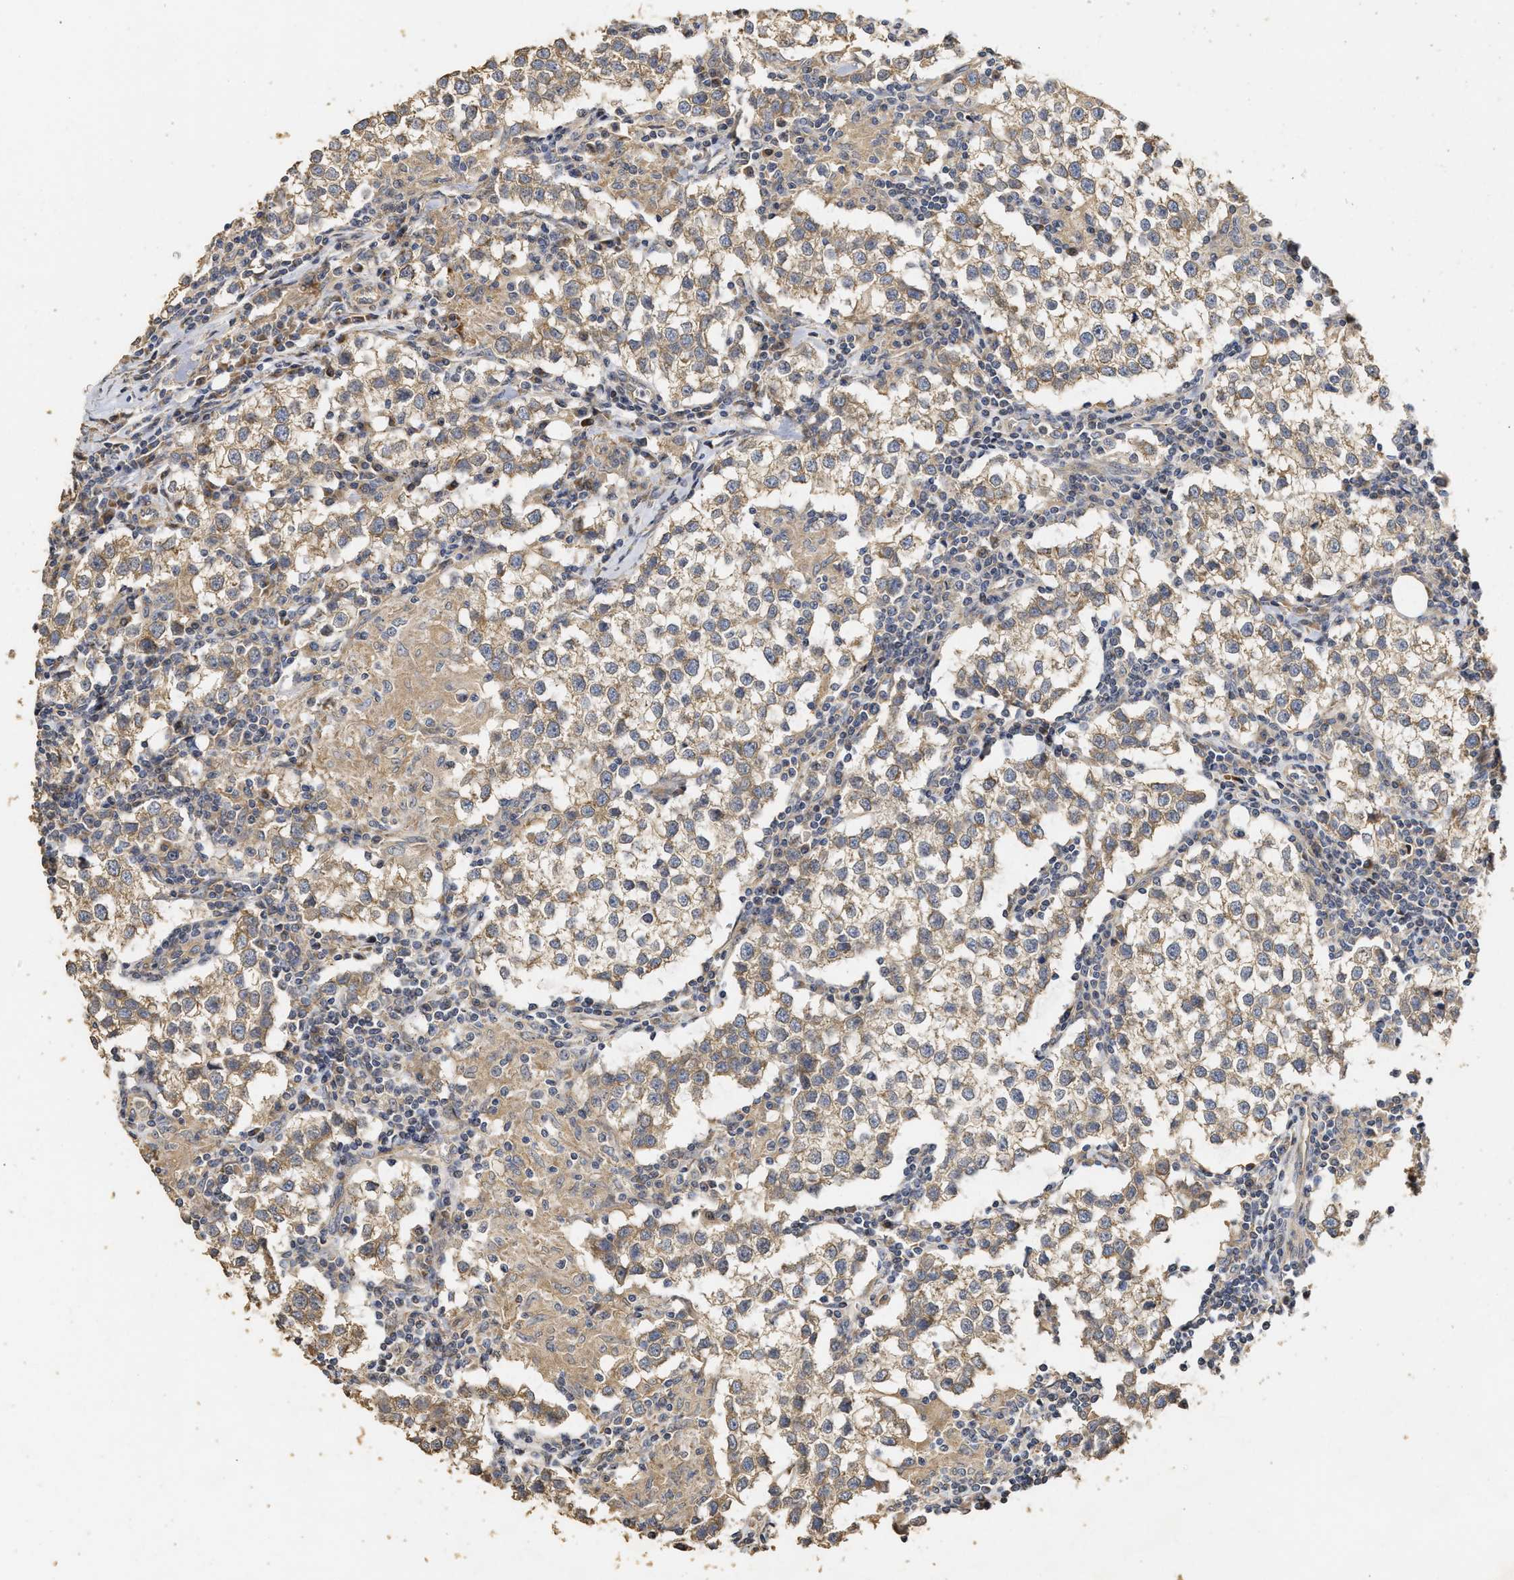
{"staining": {"intensity": "weak", "quantity": "<25%", "location": "cytoplasmic/membranous"}, "tissue": "testis cancer", "cell_type": "Tumor cells", "image_type": "cancer", "snomed": [{"axis": "morphology", "description": "Seminoma, NOS"}, {"axis": "morphology", "description": "Carcinoma, Embryonal, NOS"}, {"axis": "topography", "description": "Testis"}], "caption": "Immunohistochemistry micrograph of neoplastic tissue: testis cancer (embryonal carcinoma) stained with DAB reveals no significant protein positivity in tumor cells.", "gene": "NAV1", "patient": {"sex": "male", "age": 36}}